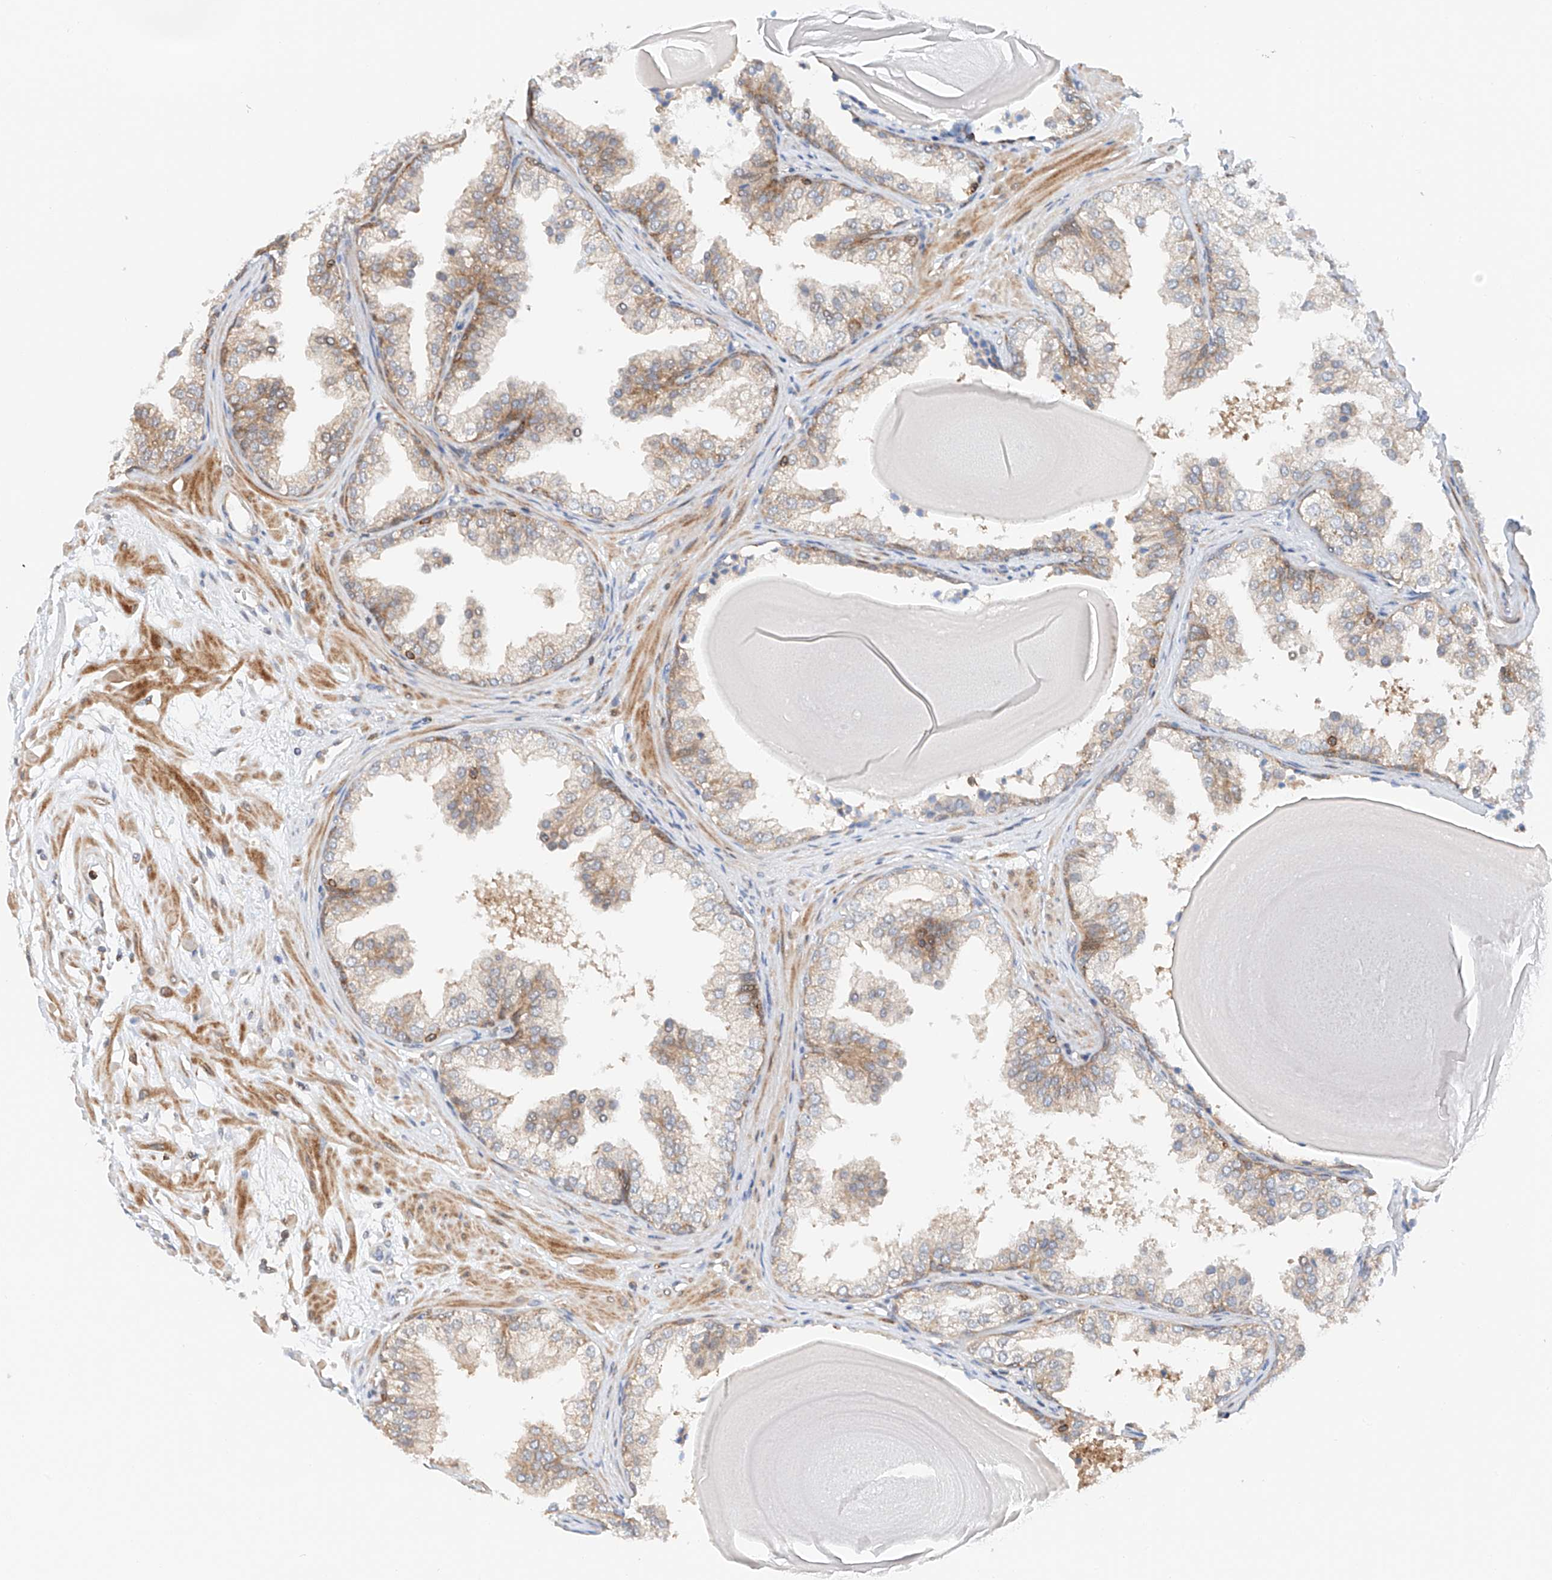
{"staining": {"intensity": "moderate", "quantity": "25%-75%", "location": "cytoplasmic/membranous"}, "tissue": "prostate", "cell_type": "Glandular cells", "image_type": "normal", "snomed": [{"axis": "morphology", "description": "Normal tissue, NOS"}, {"axis": "topography", "description": "Prostate"}], "caption": "Protein expression analysis of unremarkable prostate displays moderate cytoplasmic/membranous positivity in approximately 25%-75% of glandular cells. The staining was performed using DAB, with brown indicating positive protein expression. Nuclei are stained blue with hematoxylin.", "gene": "MFN2", "patient": {"sex": "male", "age": 48}}